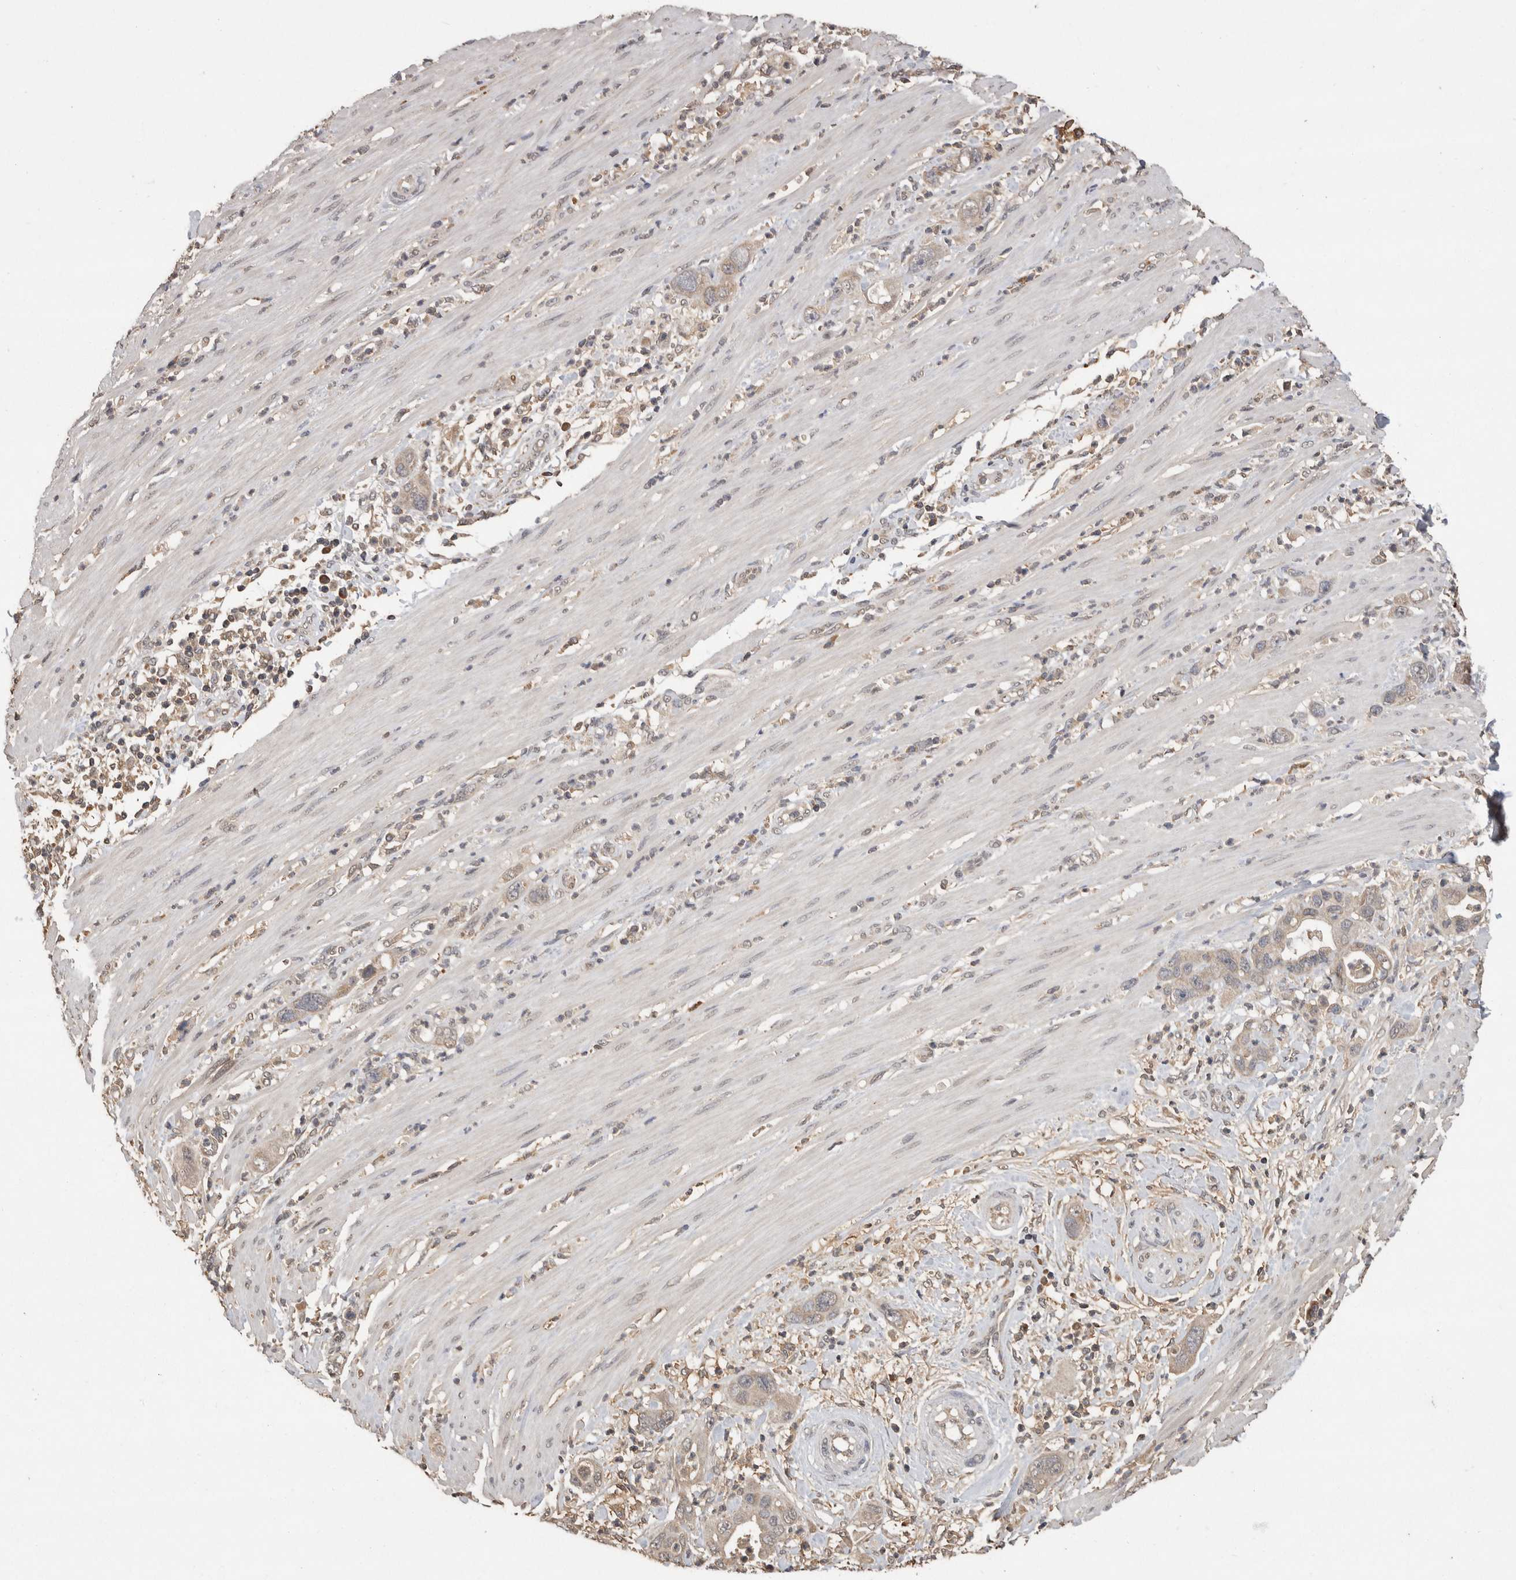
{"staining": {"intensity": "weak", "quantity": "25%-75%", "location": "cytoplasmic/membranous"}, "tissue": "pancreatic cancer", "cell_type": "Tumor cells", "image_type": "cancer", "snomed": [{"axis": "morphology", "description": "Adenocarcinoma, NOS"}, {"axis": "topography", "description": "Pancreas"}], "caption": "The micrograph exhibits staining of pancreatic cancer (adenocarcinoma), revealing weak cytoplasmic/membranous protein staining (brown color) within tumor cells.", "gene": "PREP", "patient": {"sex": "female", "age": 71}}